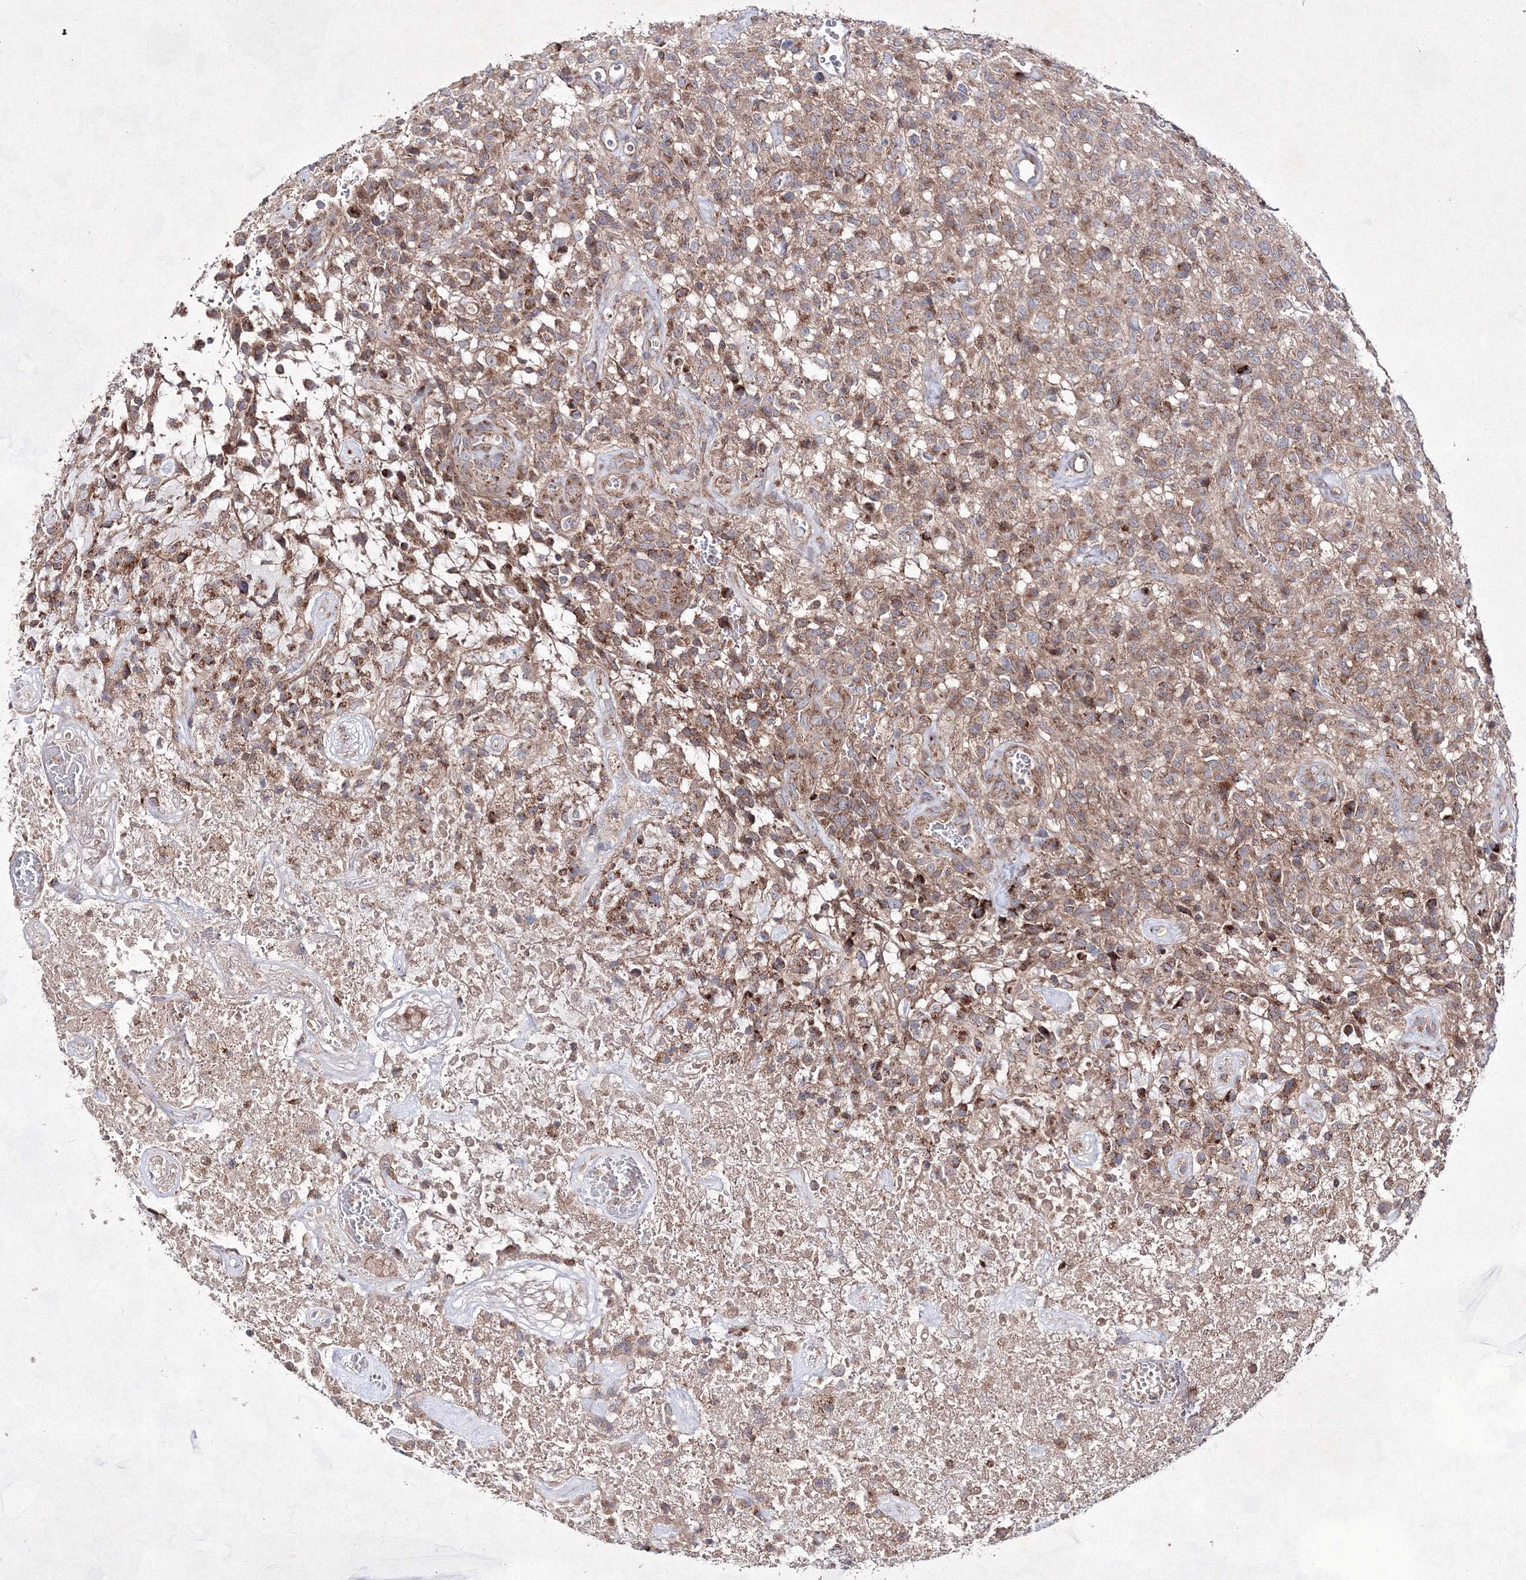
{"staining": {"intensity": "moderate", "quantity": ">75%", "location": "cytoplasmic/membranous"}, "tissue": "glioma", "cell_type": "Tumor cells", "image_type": "cancer", "snomed": [{"axis": "morphology", "description": "Glioma, malignant, High grade"}, {"axis": "topography", "description": "Brain"}], "caption": "IHC photomicrograph of human malignant glioma (high-grade) stained for a protein (brown), which shows medium levels of moderate cytoplasmic/membranous expression in about >75% of tumor cells.", "gene": "GFM1", "patient": {"sex": "female", "age": 57}}